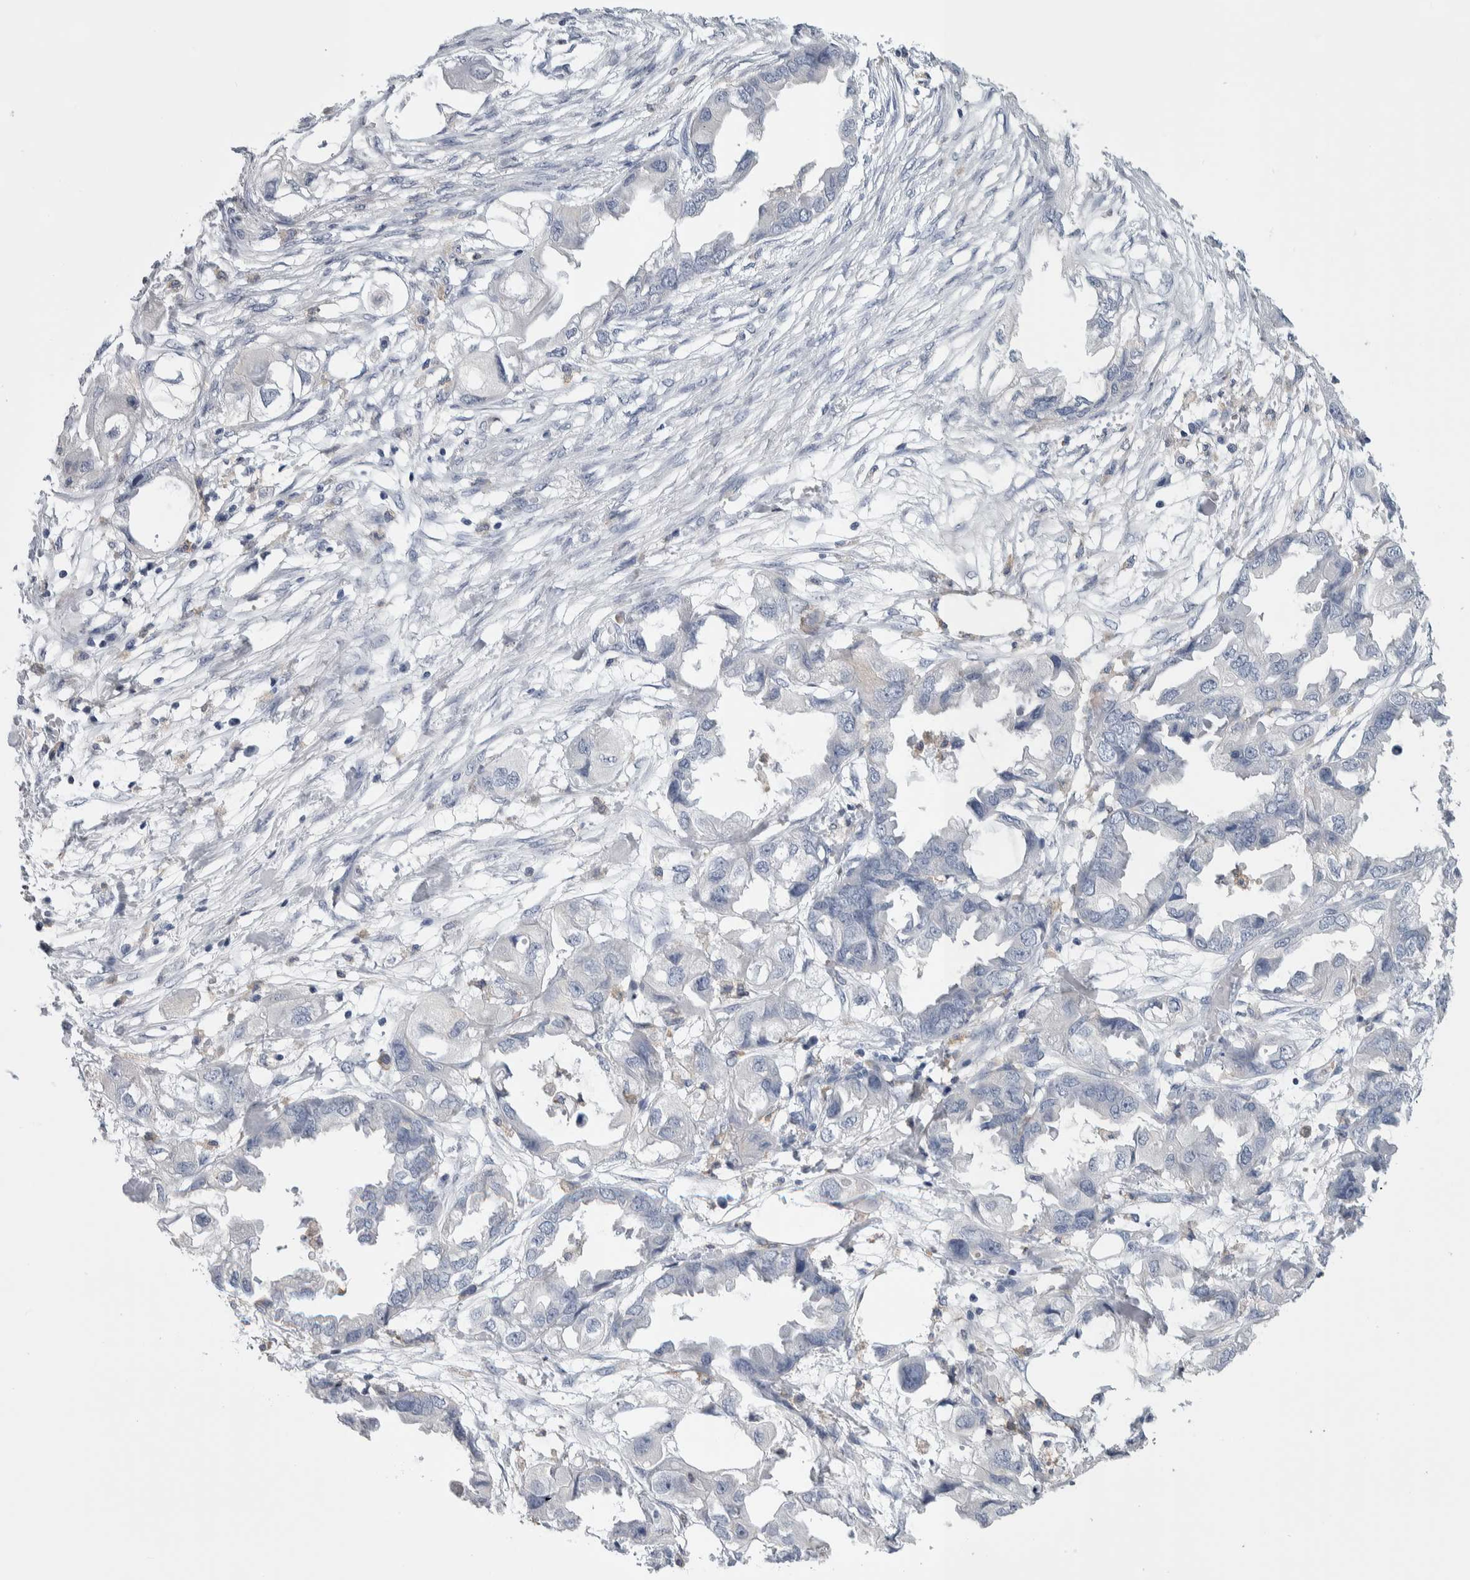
{"staining": {"intensity": "negative", "quantity": "none", "location": "none"}, "tissue": "endometrial cancer", "cell_type": "Tumor cells", "image_type": "cancer", "snomed": [{"axis": "morphology", "description": "Adenocarcinoma, NOS"}, {"axis": "morphology", "description": "Adenocarcinoma, metastatic, NOS"}, {"axis": "topography", "description": "Adipose tissue"}, {"axis": "topography", "description": "Endometrium"}], "caption": "Immunohistochemical staining of human endometrial cancer shows no significant expression in tumor cells.", "gene": "SKAP2", "patient": {"sex": "female", "age": 67}}